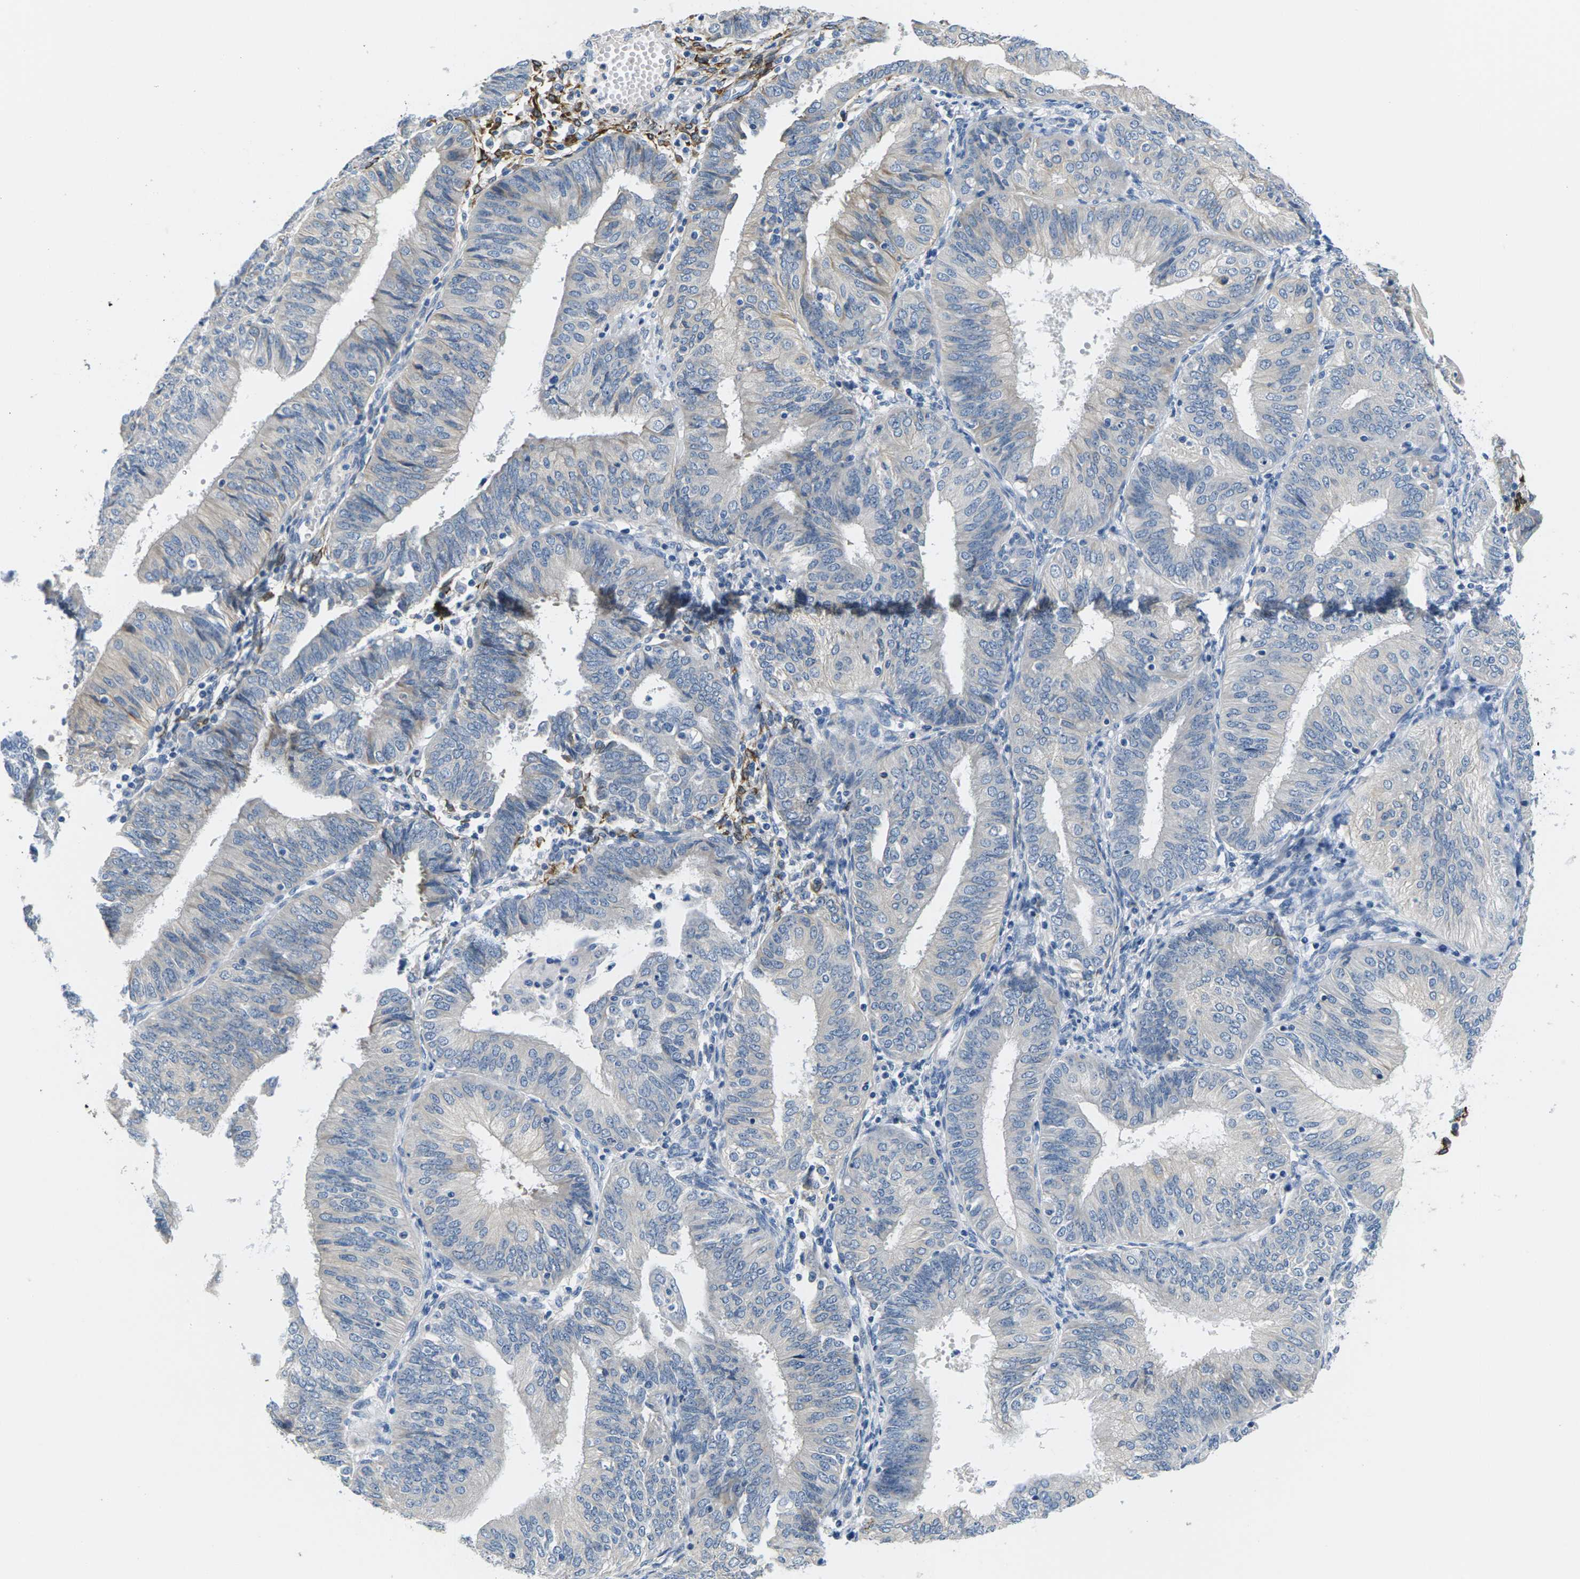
{"staining": {"intensity": "negative", "quantity": "none", "location": "none"}, "tissue": "endometrial cancer", "cell_type": "Tumor cells", "image_type": "cancer", "snomed": [{"axis": "morphology", "description": "Adenocarcinoma, NOS"}, {"axis": "topography", "description": "Endometrium"}], "caption": "An immunohistochemistry micrograph of endometrial cancer is shown. There is no staining in tumor cells of endometrial cancer. (Brightfield microscopy of DAB IHC at high magnification).", "gene": "TSPAN2", "patient": {"sex": "female", "age": 58}}